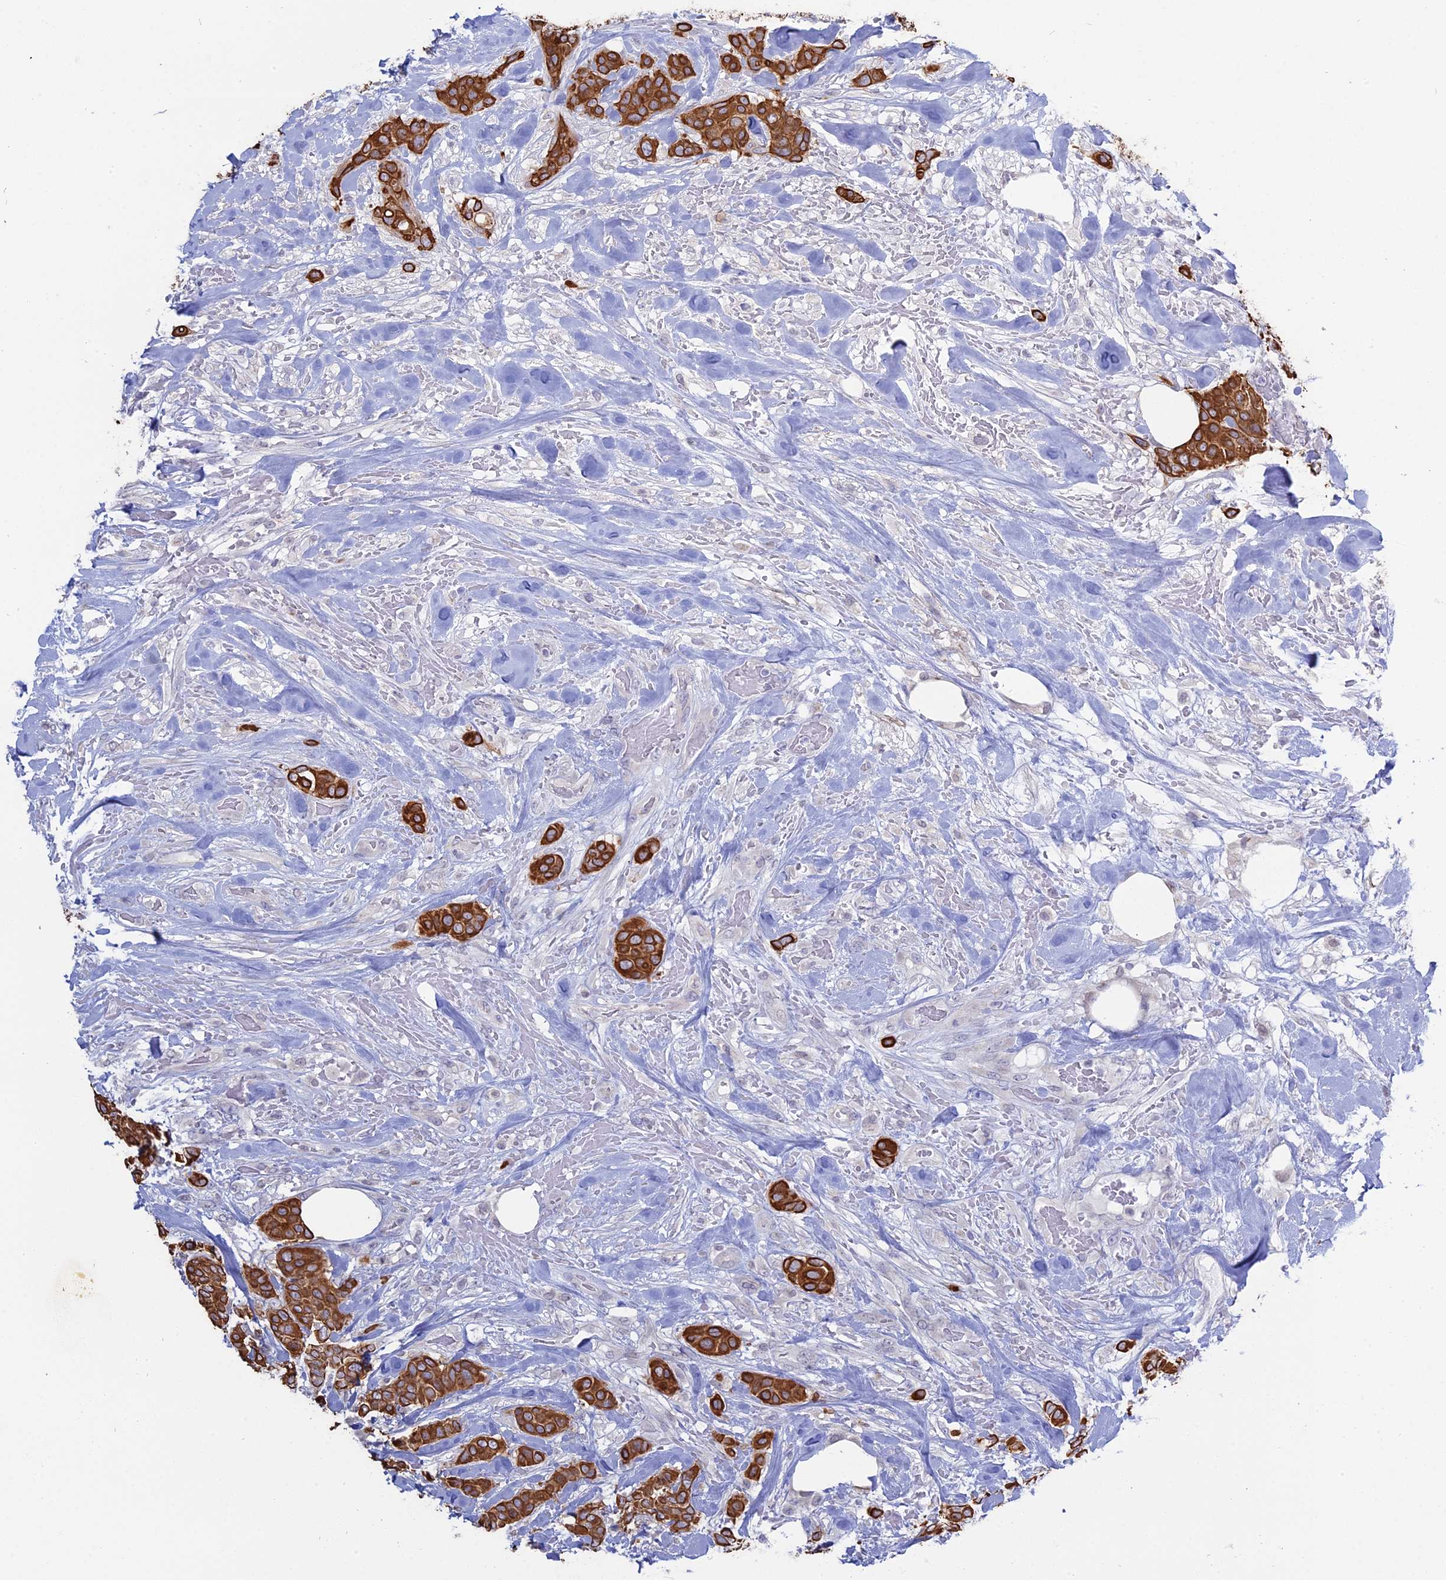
{"staining": {"intensity": "strong", "quantity": ">75%", "location": "cytoplasmic/membranous"}, "tissue": "breast cancer", "cell_type": "Tumor cells", "image_type": "cancer", "snomed": [{"axis": "morphology", "description": "Lobular carcinoma"}, {"axis": "topography", "description": "Breast"}], "caption": "Protein staining by IHC displays strong cytoplasmic/membranous expression in approximately >75% of tumor cells in breast cancer (lobular carcinoma).", "gene": "MYO5B", "patient": {"sex": "female", "age": 51}}